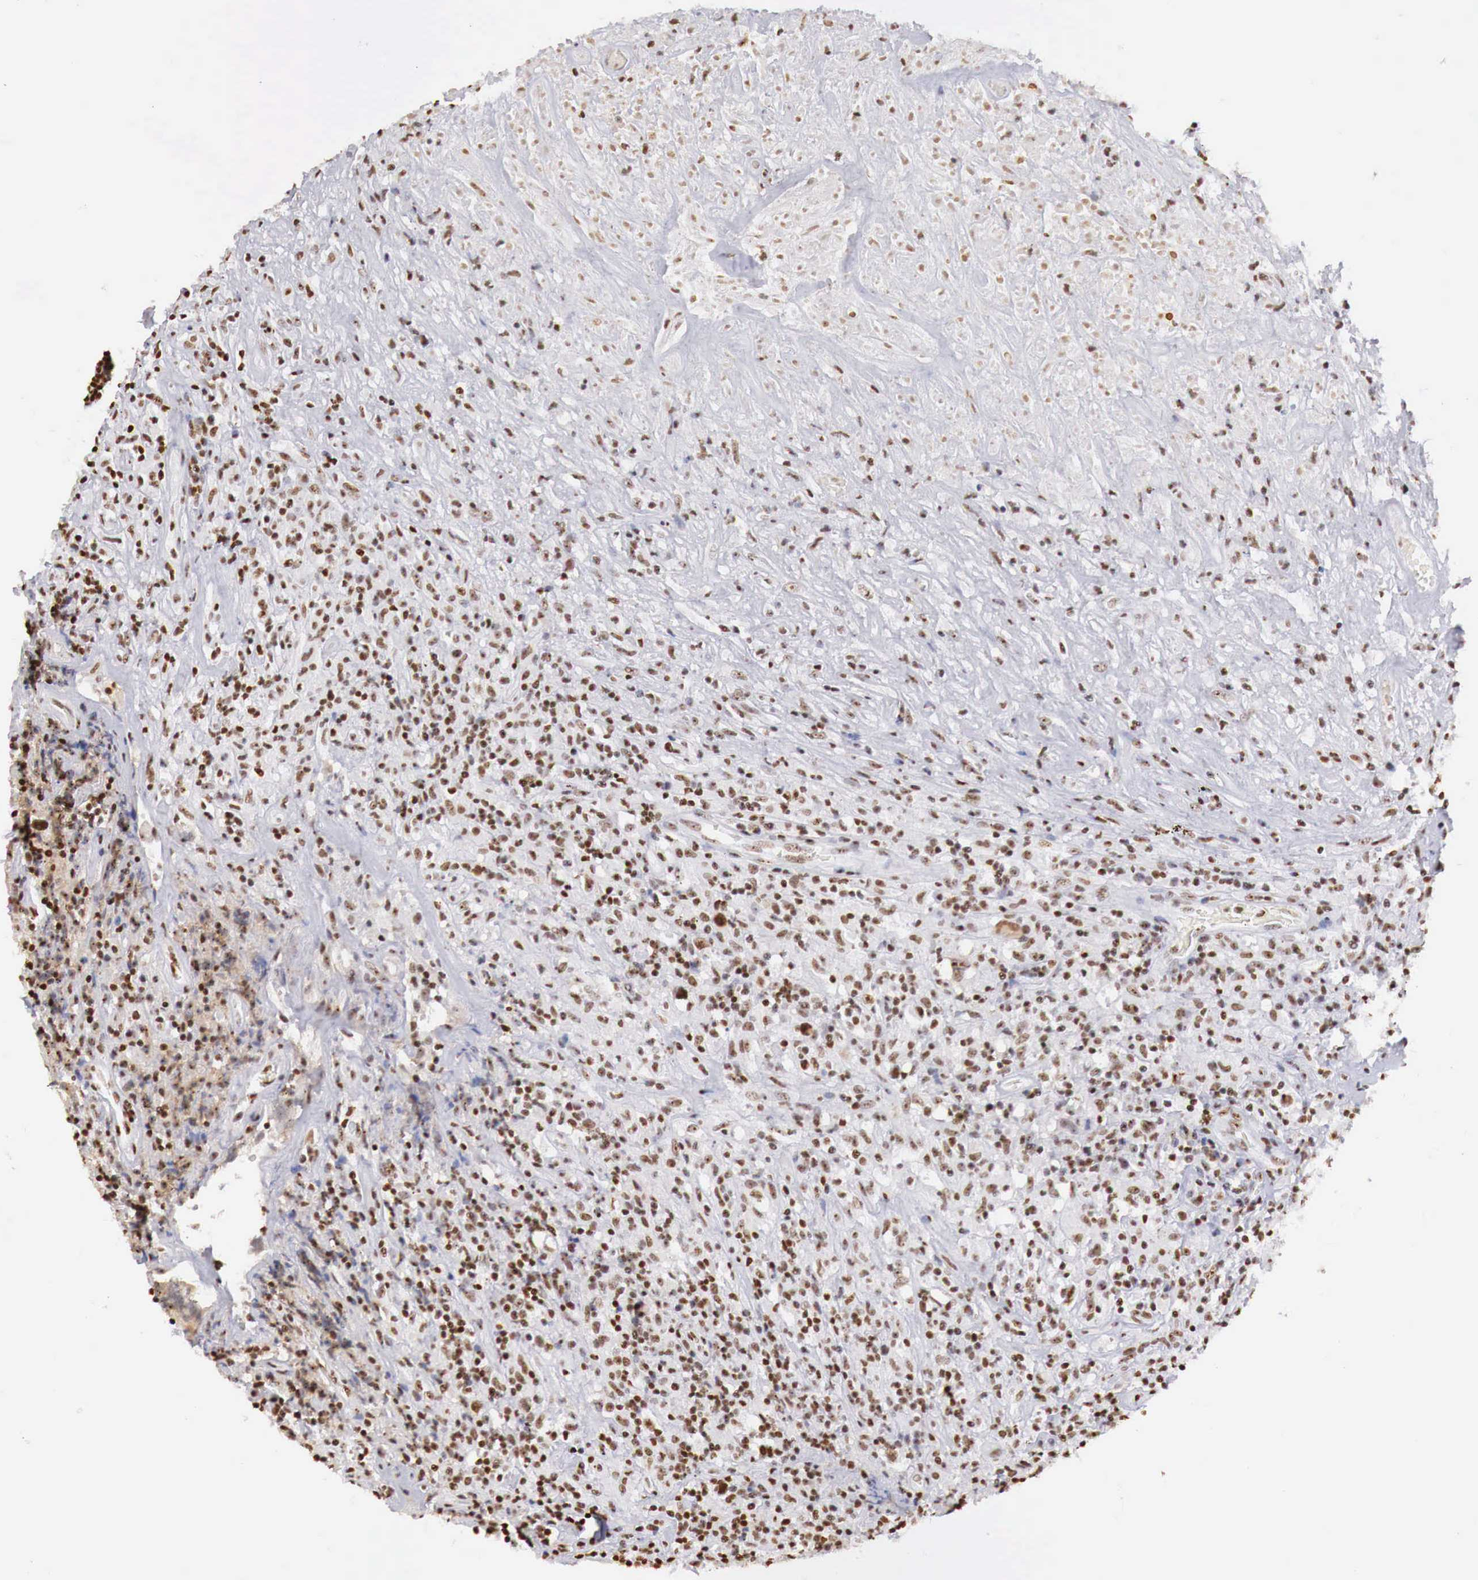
{"staining": {"intensity": "strong", "quantity": ">75%", "location": "nuclear"}, "tissue": "lymphoma", "cell_type": "Tumor cells", "image_type": "cancer", "snomed": [{"axis": "morphology", "description": "Hodgkin's disease, NOS"}, {"axis": "topography", "description": "Lymph node"}], "caption": "Tumor cells show high levels of strong nuclear staining in about >75% of cells in Hodgkin's disease.", "gene": "DKC1", "patient": {"sex": "male", "age": 46}}